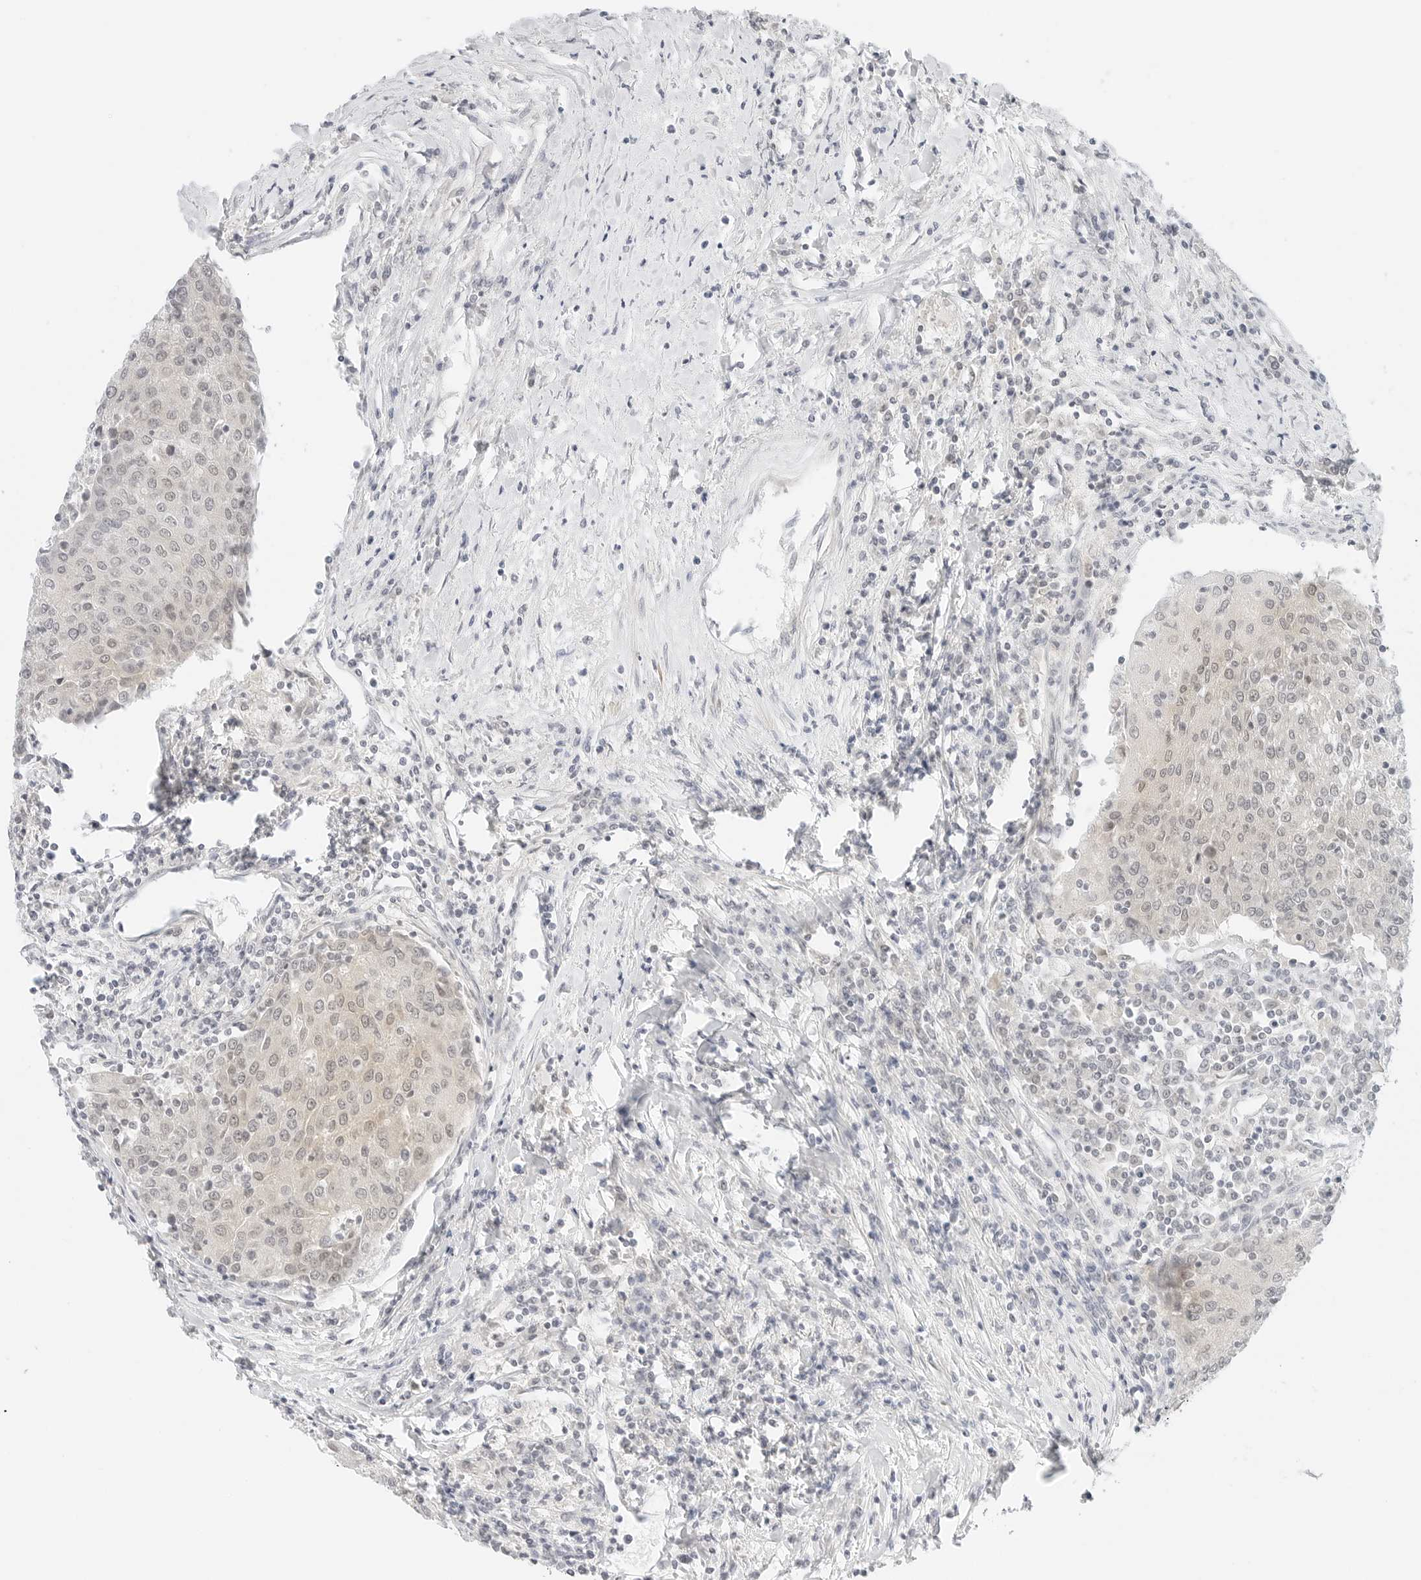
{"staining": {"intensity": "weak", "quantity": "25%-75%", "location": "nuclear"}, "tissue": "urothelial cancer", "cell_type": "Tumor cells", "image_type": "cancer", "snomed": [{"axis": "morphology", "description": "Urothelial carcinoma, High grade"}, {"axis": "topography", "description": "Urinary bladder"}], "caption": "Protein expression analysis of urothelial cancer exhibits weak nuclear staining in about 25%-75% of tumor cells.", "gene": "NEO1", "patient": {"sex": "female", "age": 85}}